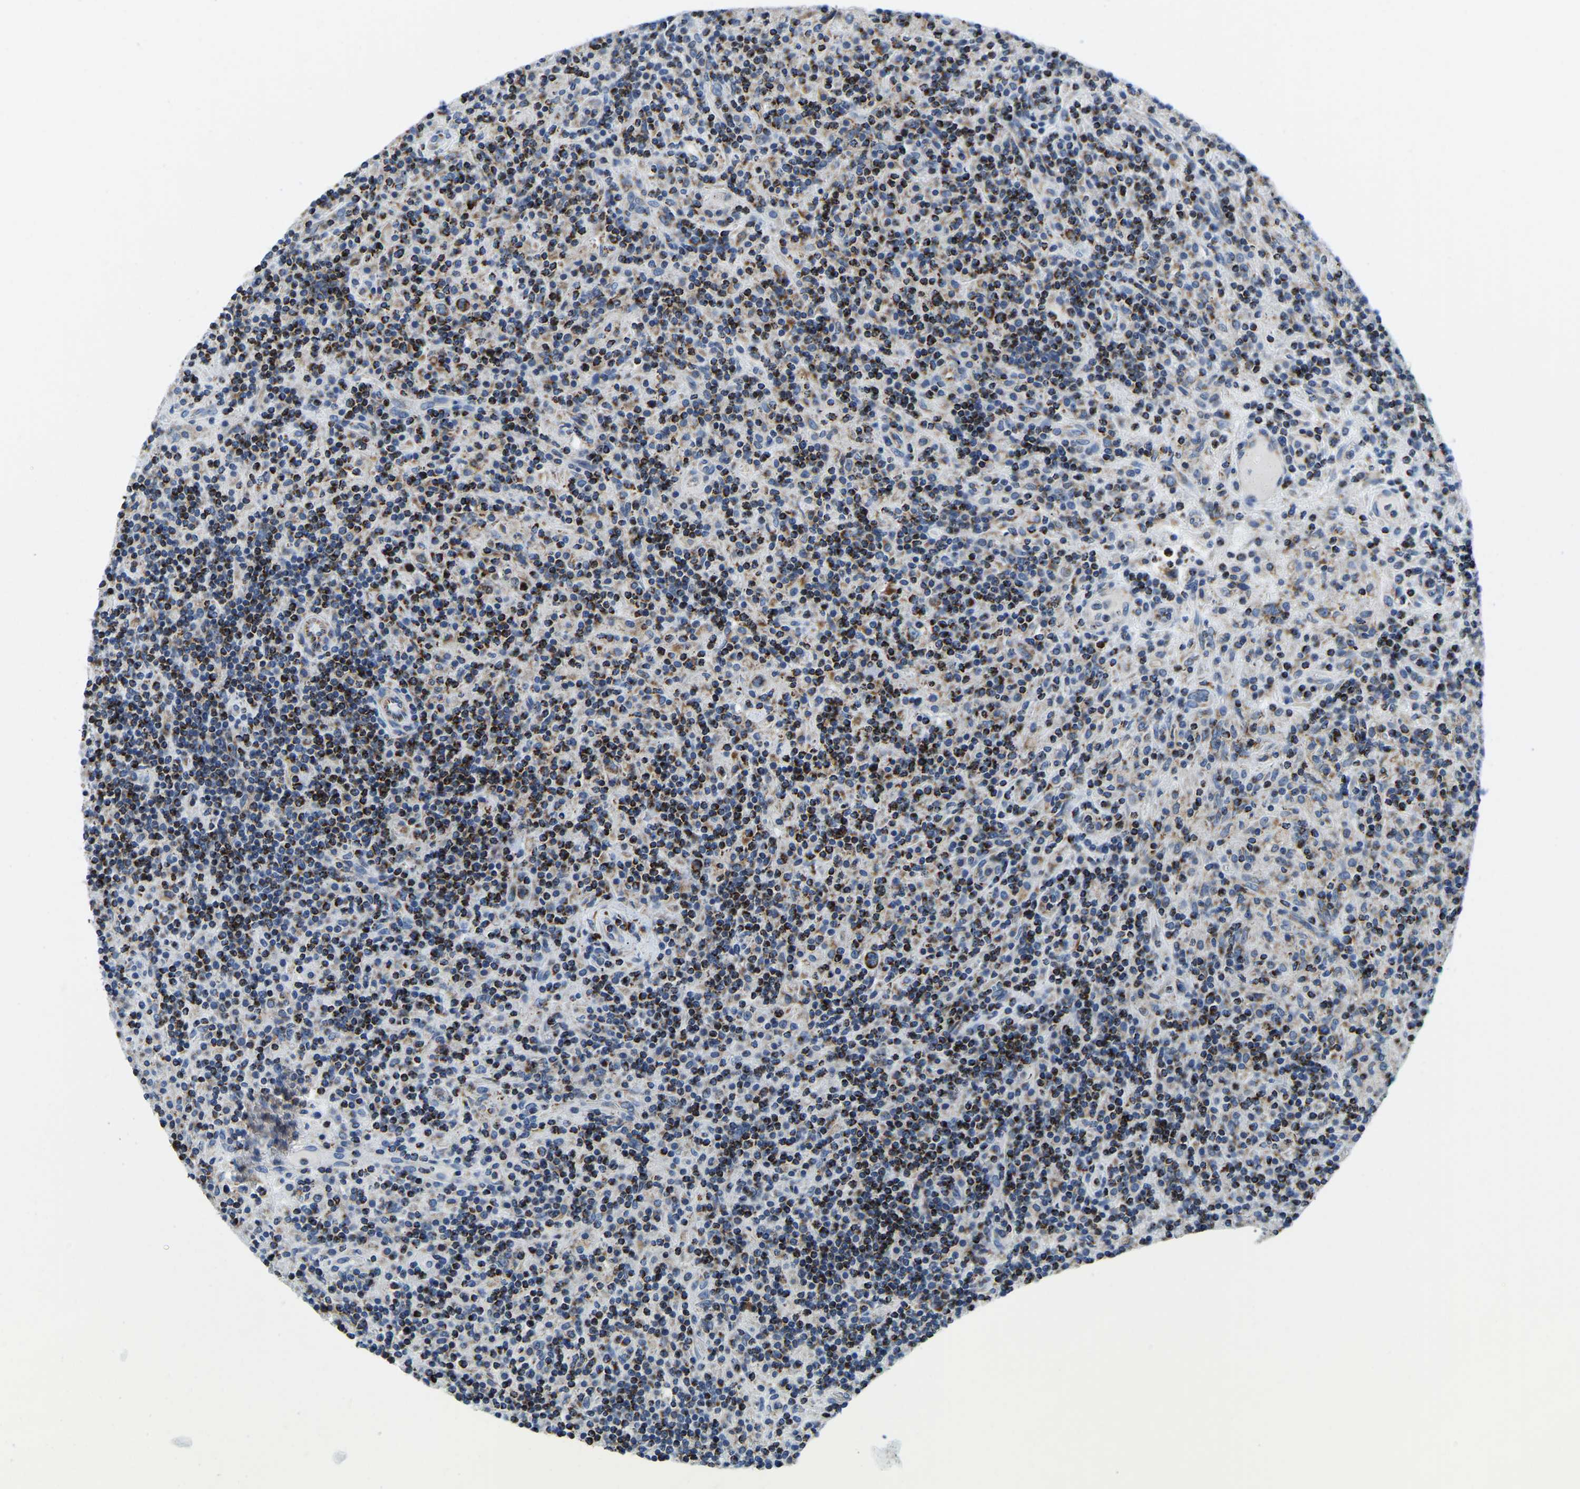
{"staining": {"intensity": "strong", "quantity": "25%-75%", "location": "cytoplasmic/membranous"}, "tissue": "lymphoma", "cell_type": "Tumor cells", "image_type": "cancer", "snomed": [{"axis": "morphology", "description": "Hodgkin's disease, NOS"}, {"axis": "topography", "description": "Lymph node"}], "caption": "Protein staining by IHC exhibits strong cytoplasmic/membranous expression in approximately 25%-75% of tumor cells in Hodgkin's disease.", "gene": "SFXN1", "patient": {"sex": "male", "age": 70}}